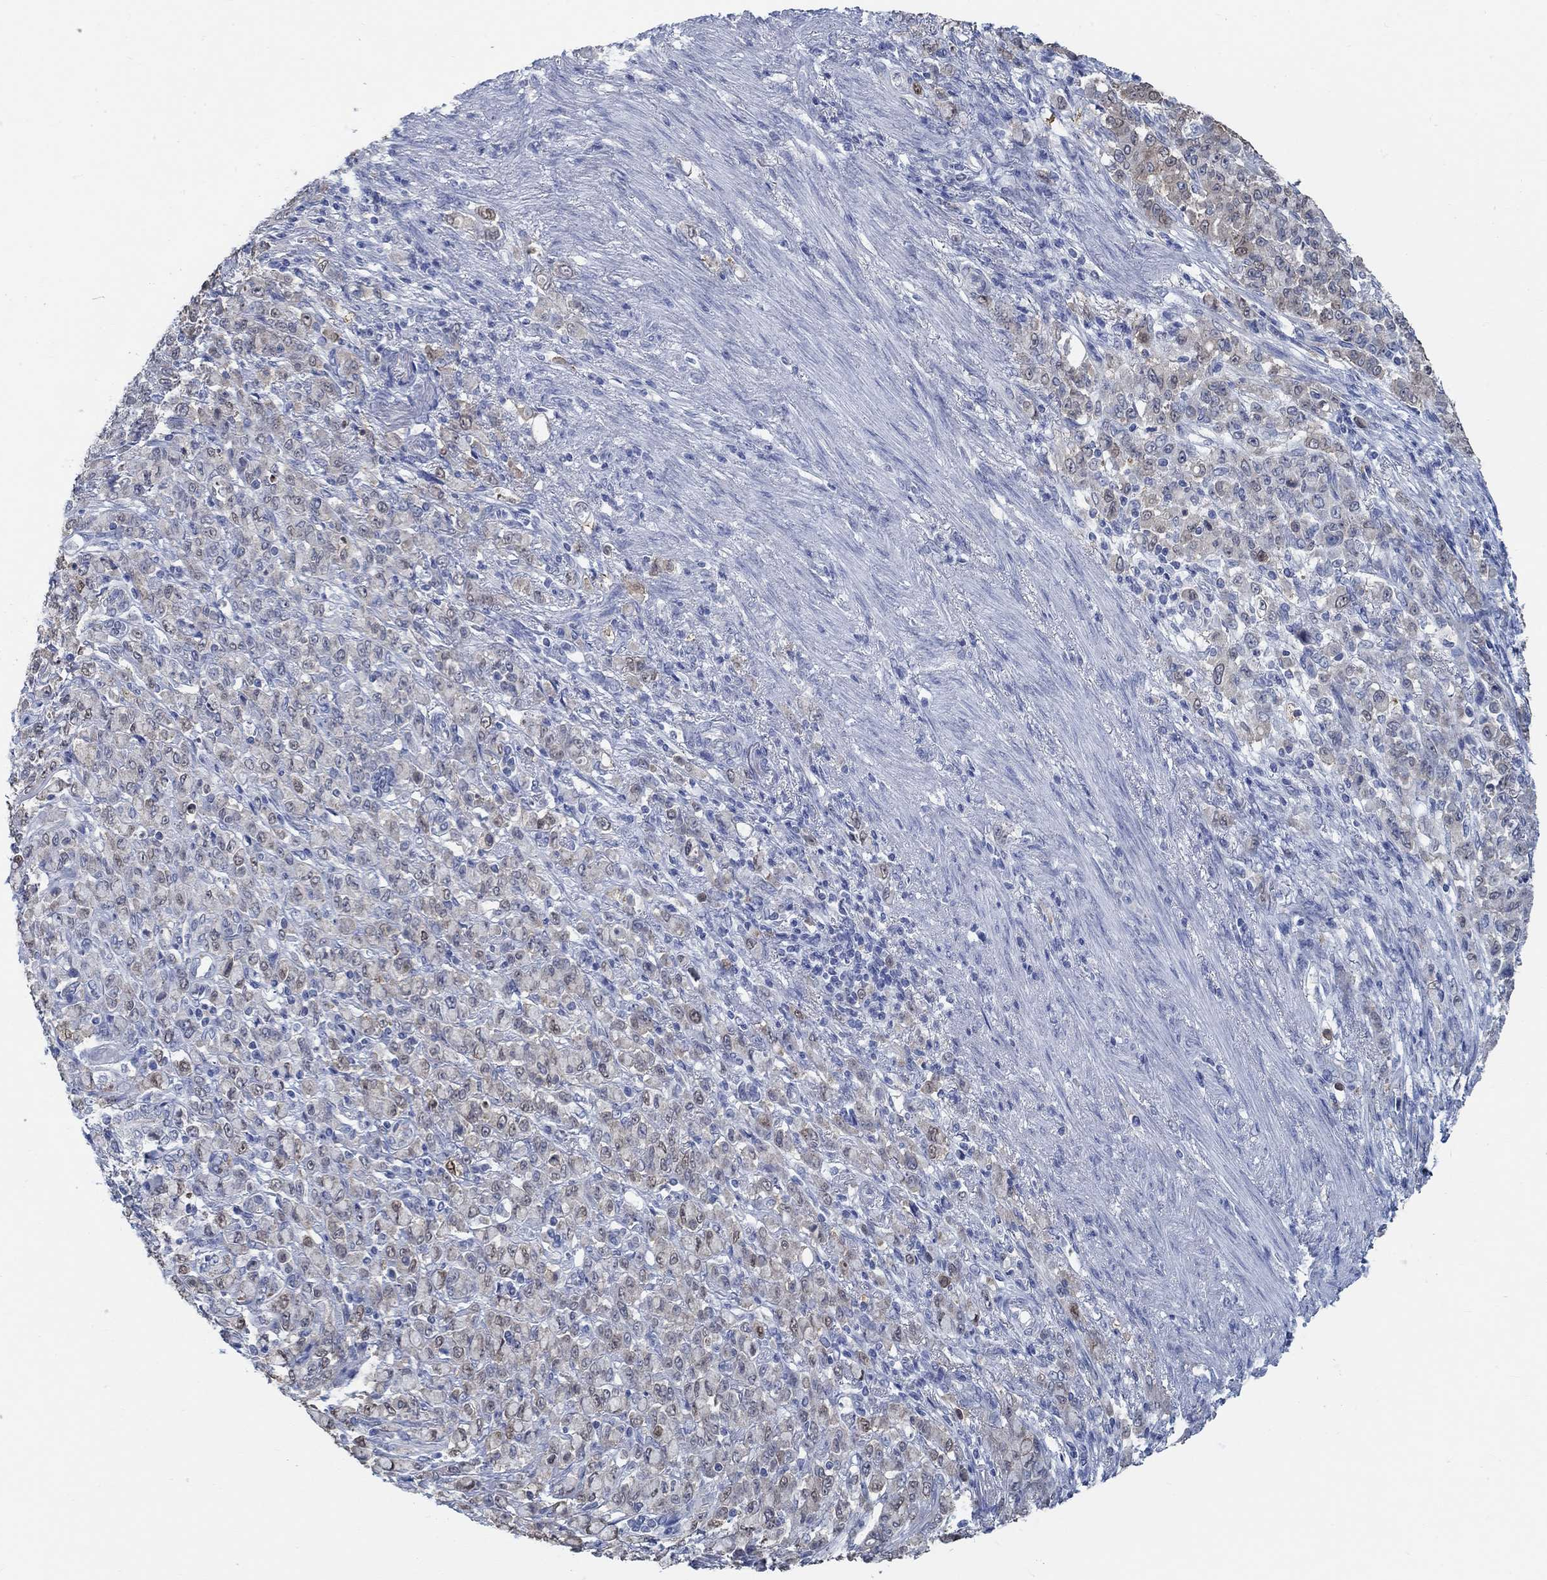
{"staining": {"intensity": "weak", "quantity": "<25%", "location": "cytoplasmic/membranous"}, "tissue": "stomach cancer", "cell_type": "Tumor cells", "image_type": "cancer", "snomed": [{"axis": "morphology", "description": "Normal tissue, NOS"}, {"axis": "morphology", "description": "Adenocarcinoma, NOS"}, {"axis": "topography", "description": "Stomach"}], "caption": "IHC of stomach cancer exhibits no positivity in tumor cells.", "gene": "TEKT4", "patient": {"sex": "female", "age": 79}}